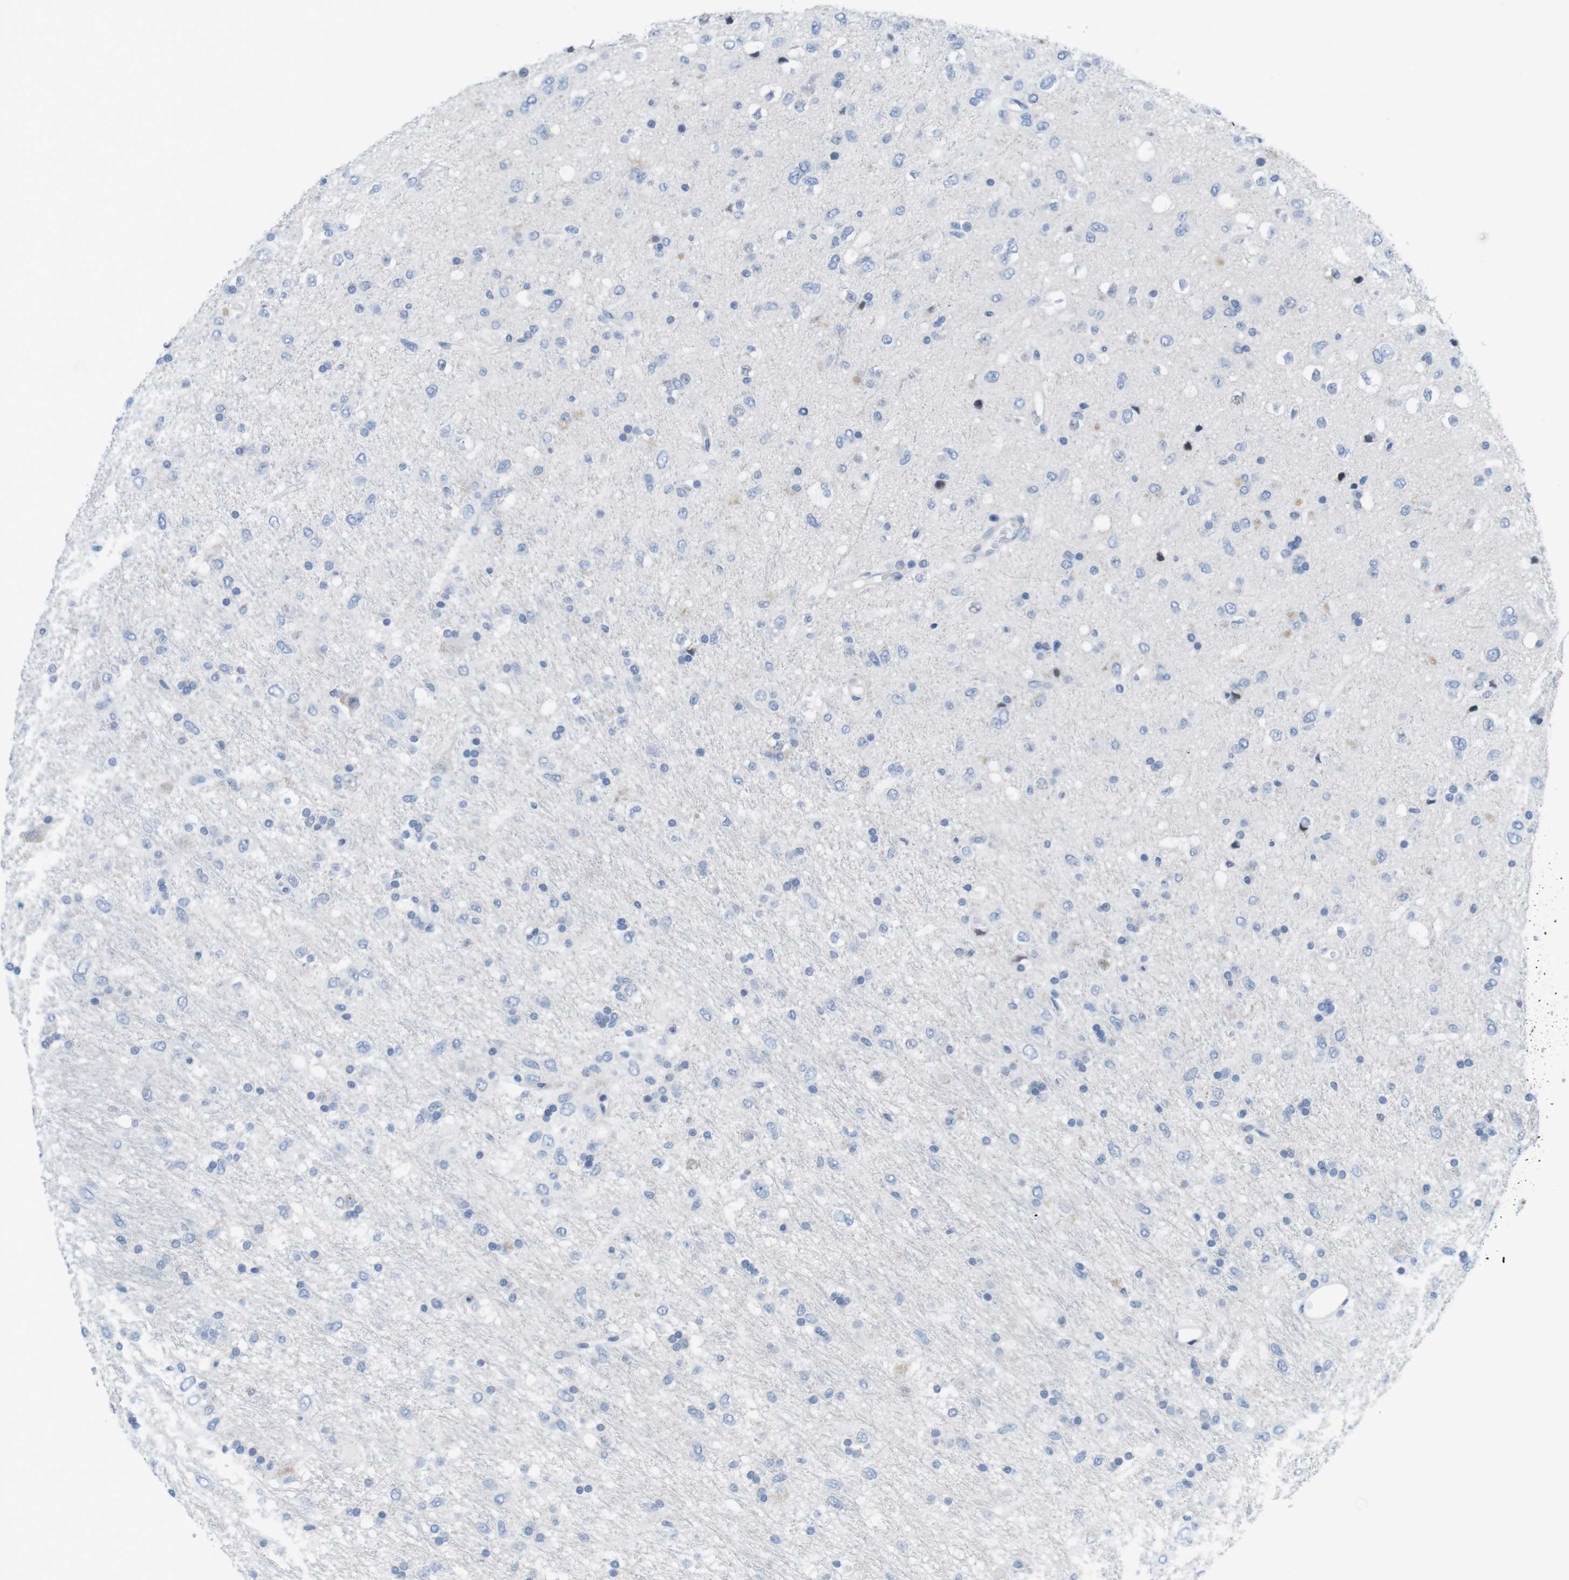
{"staining": {"intensity": "negative", "quantity": "none", "location": "none"}, "tissue": "glioma", "cell_type": "Tumor cells", "image_type": "cancer", "snomed": [{"axis": "morphology", "description": "Glioma, malignant, Low grade"}, {"axis": "topography", "description": "Brain"}], "caption": "DAB (3,3'-diaminobenzidine) immunohistochemical staining of malignant glioma (low-grade) demonstrates no significant positivity in tumor cells.", "gene": "OPN1SW", "patient": {"sex": "male", "age": 77}}